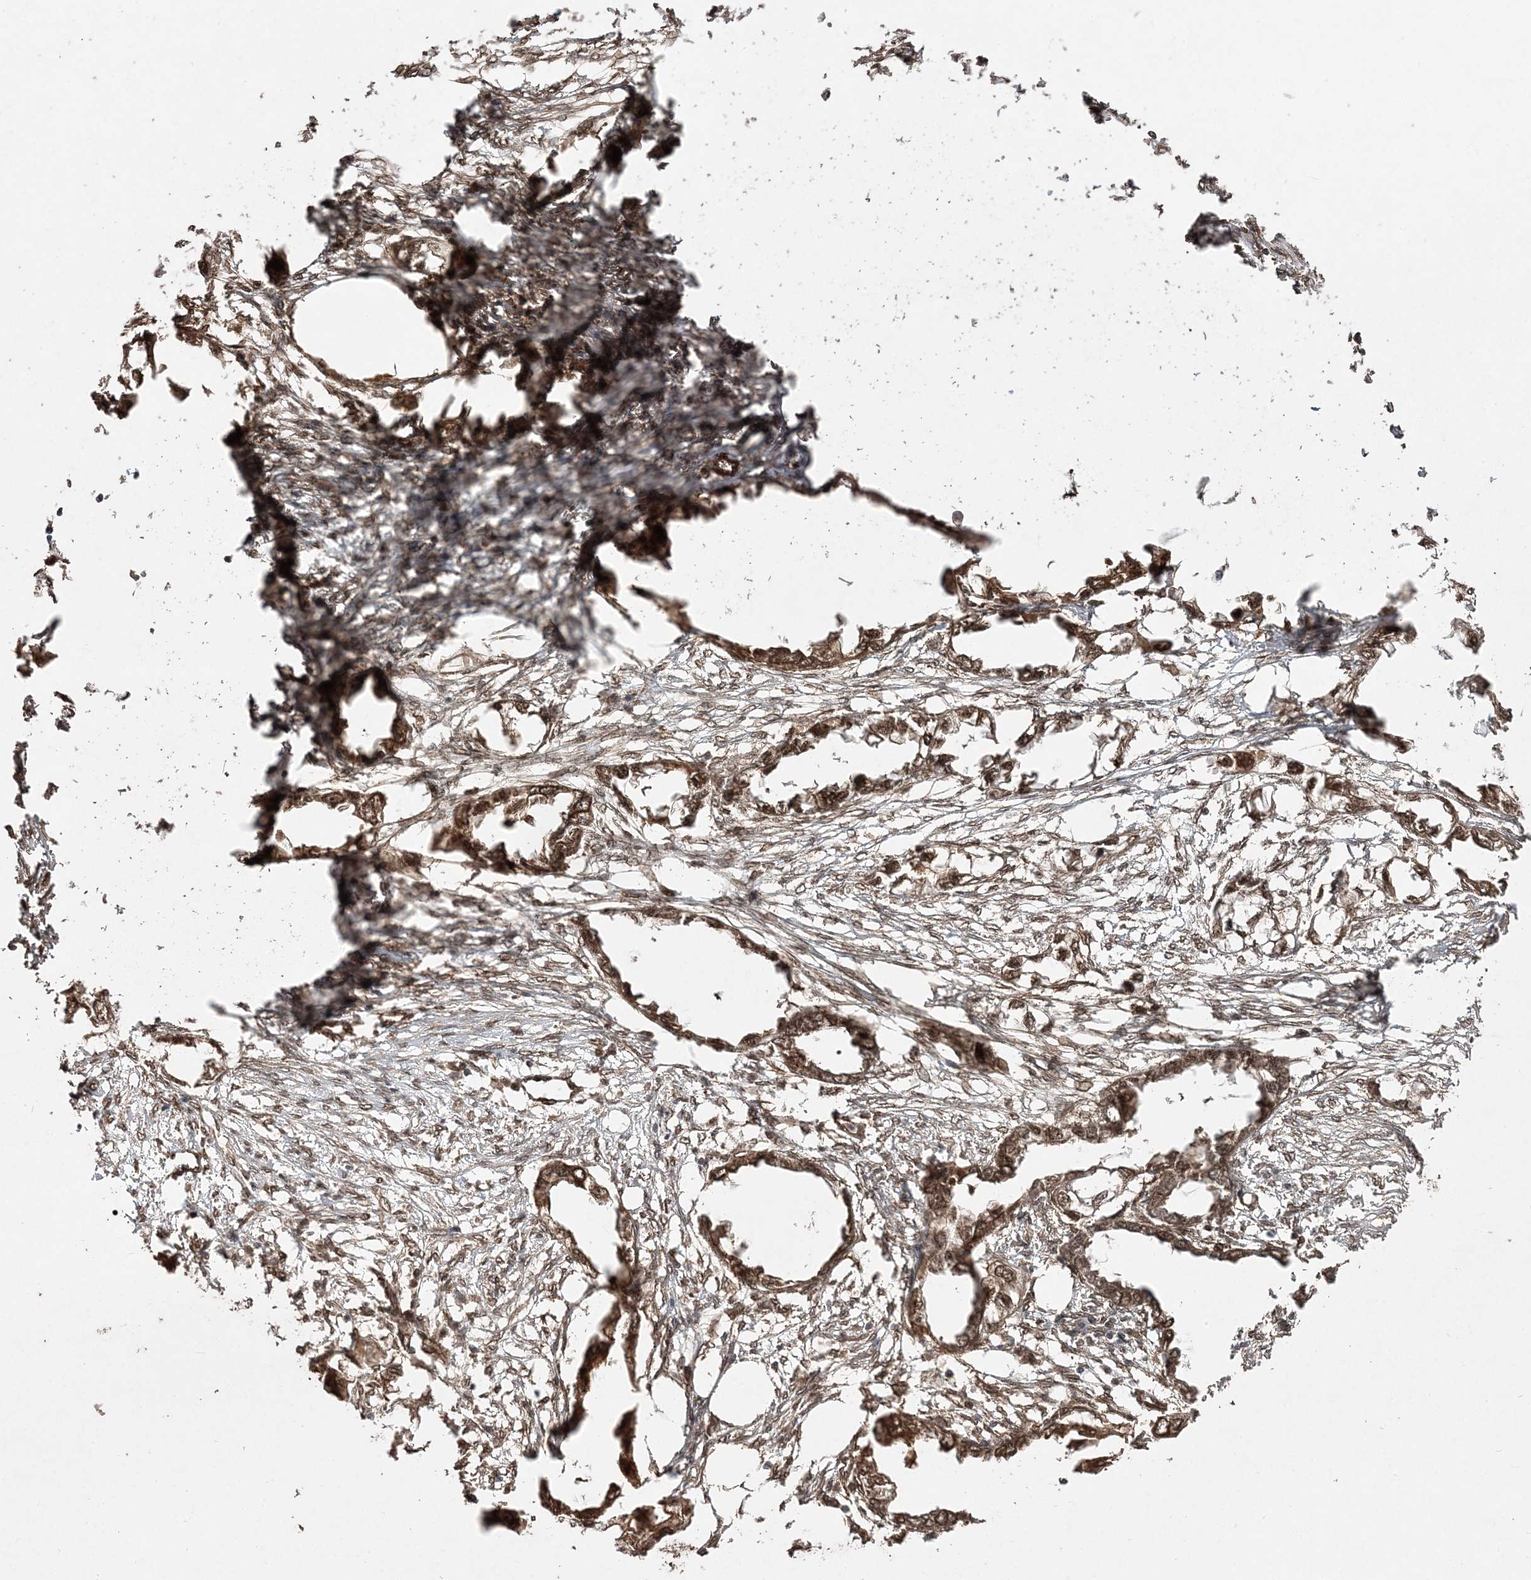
{"staining": {"intensity": "moderate", "quantity": ">75%", "location": "cytoplasmic/membranous,nuclear"}, "tissue": "endometrial cancer", "cell_type": "Tumor cells", "image_type": "cancer", "snomed": [{"axis": "morphology", "description": "Adenocarcinoma, NOS"}, {"axis": "morphology", "description": "Adenocarcinoma, metastatic, NOS"}, {"axis": "topography", "description": "Adipose tissue"}, {"axis": "topography", "description": "Endometrium"}], "caption": "Protein expression analysis of endometrial cancer exhibits moderate cytoplasmic/membranous and nuclear staining in approximately >75% of tumor cells.", "gene": "ETAA1", "patient": {"sex": "female", "age": 67}}